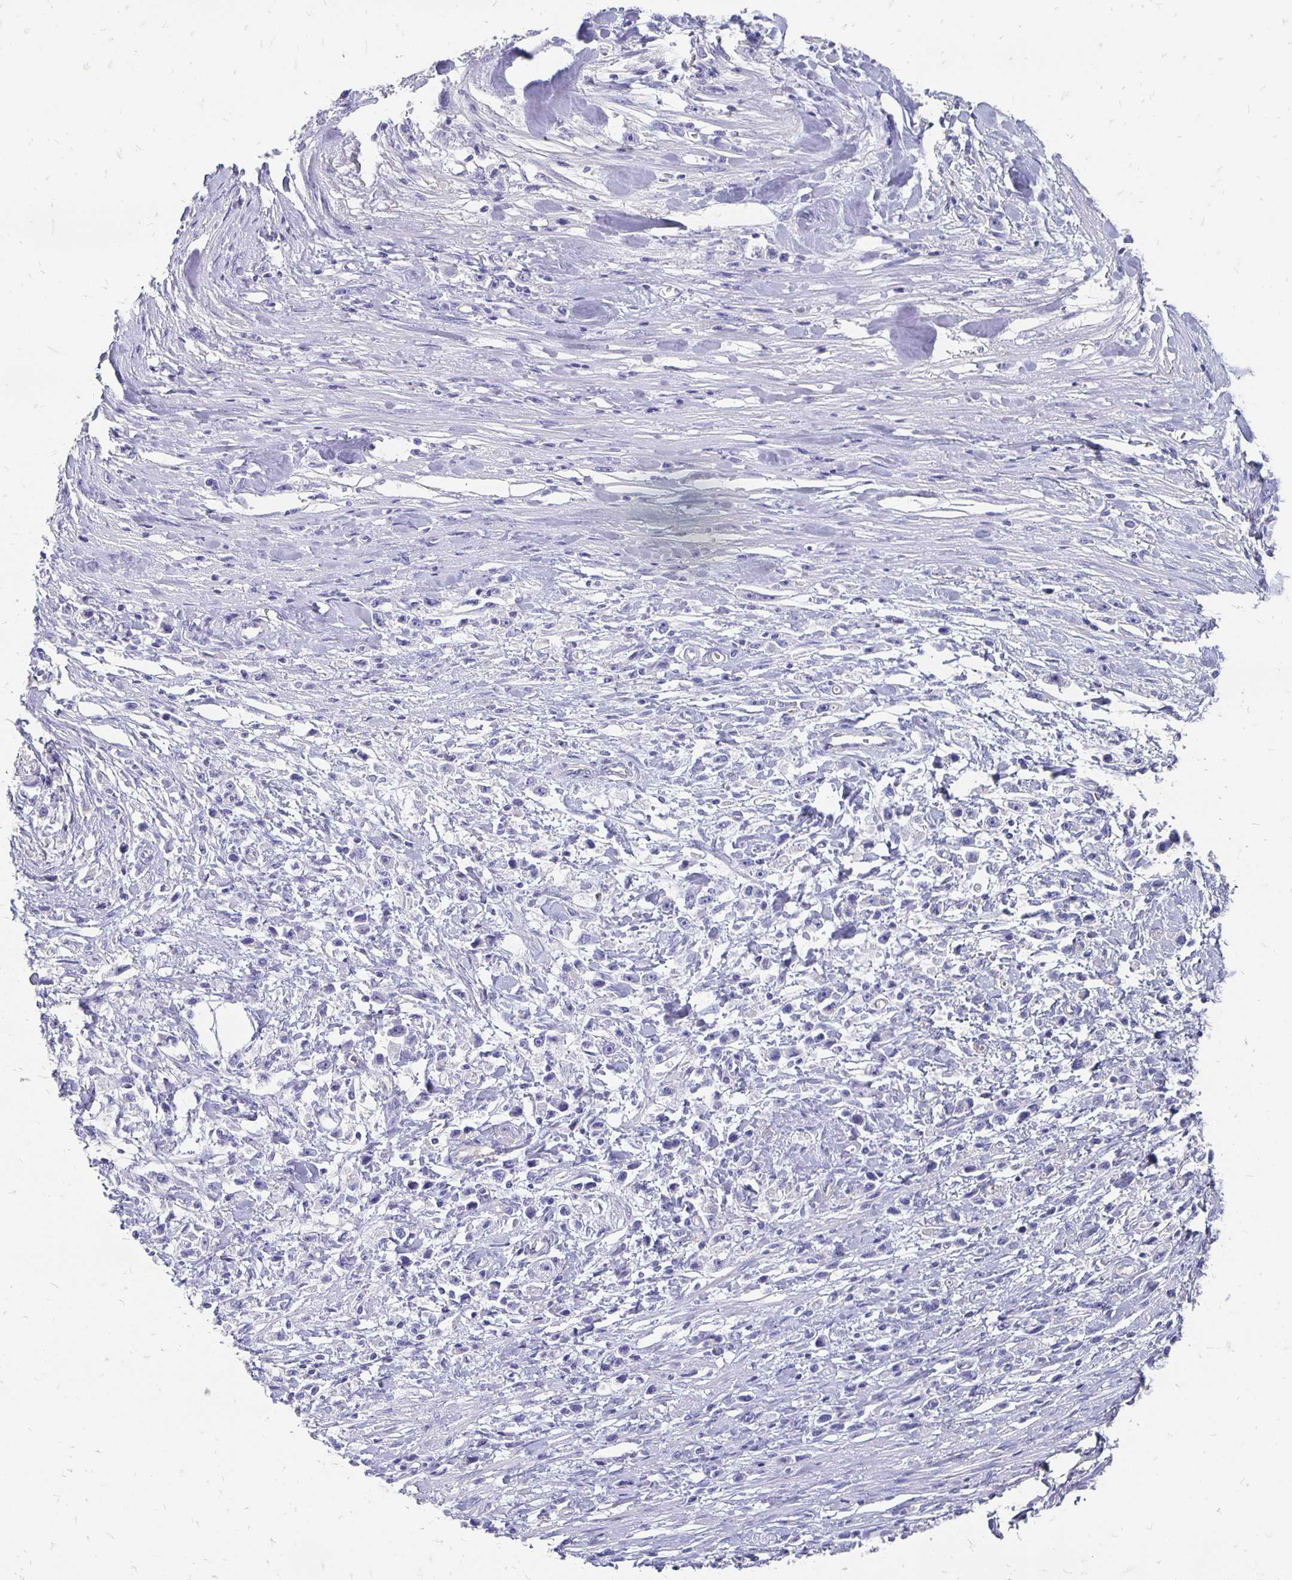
{"staining": {"intensity": "negative", "quantity": "none", "location": "none"}, "tissue": "stomach cancer", "cell_type": "Tumor cells", "image_type": "cancer", "snomed": [{"axis": "morphology", "description": "Adenocarcinoma, NOS"}, {"axis": "topography", "description": "Stomach"}], "caption": "High power microscopy histopathology image of an immunohistochemistry micrograph of stomach cancer, revealing no significant staining in tumor cells.", "gene": "APOB", "patient": {"sex": "female", "age": 59}}